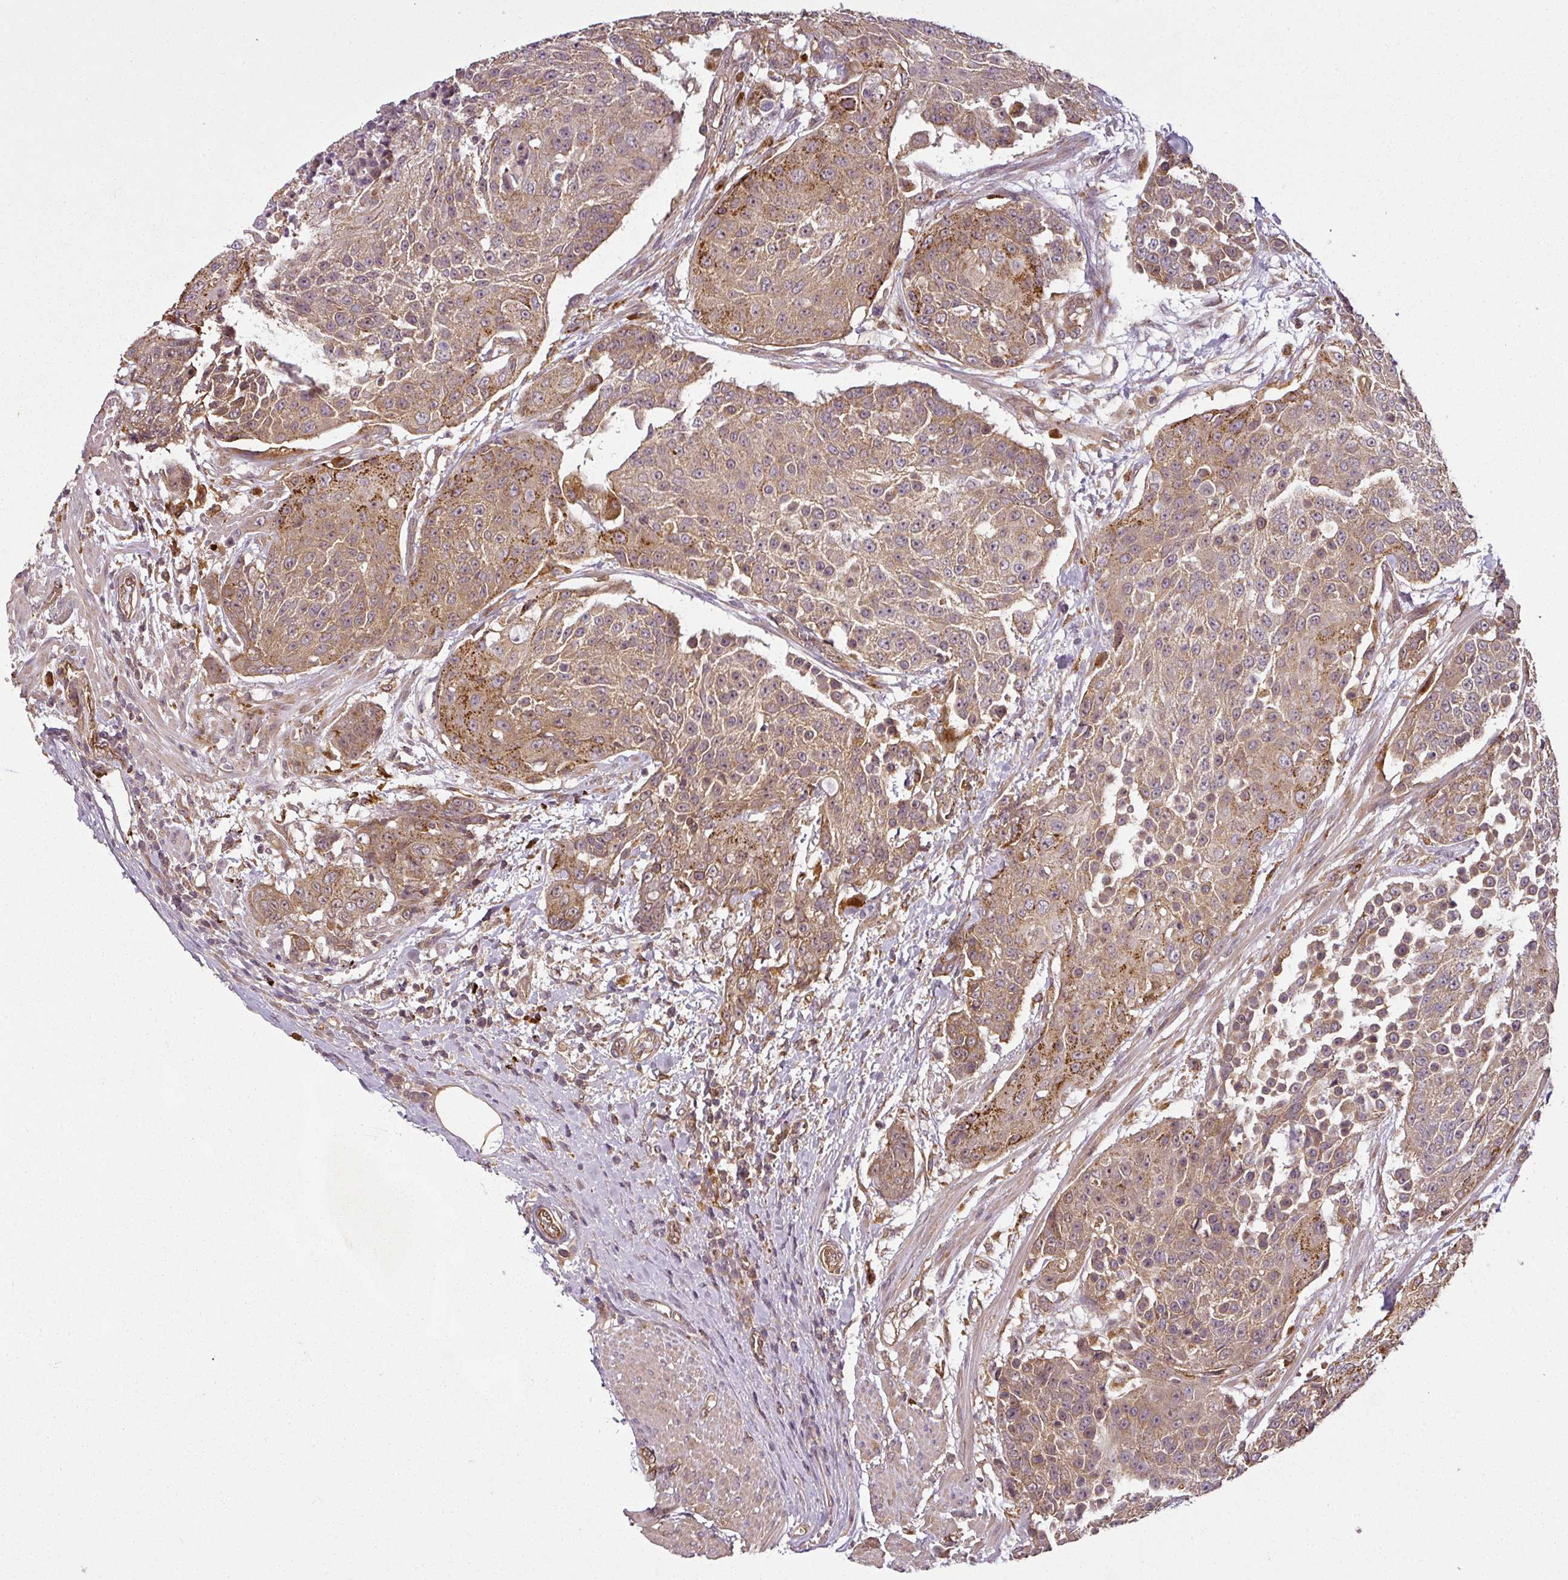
{"staining": {"intensity": "moderate", "quantity": ">75%", "location": "cytoplasmic/membranous"}, "tissue": "urothelial cancer", "cell_type": "Tumor cells", "image_type": "cancer", "snomed": [{"axis": "morphology", "description": "Urothelial carcinoma, High grade"}, {"axis": "topography", "description": "Urinary bladder"}], "caption": "IHC of urothelial cancer displays medium levels of moderate cytoplasmic/membranous positivity in approximately >75% of tumor cells. Nuclei are stained in blue.", "gene": "DIMT1", "patient": {"sex": "female", "age": 63}}